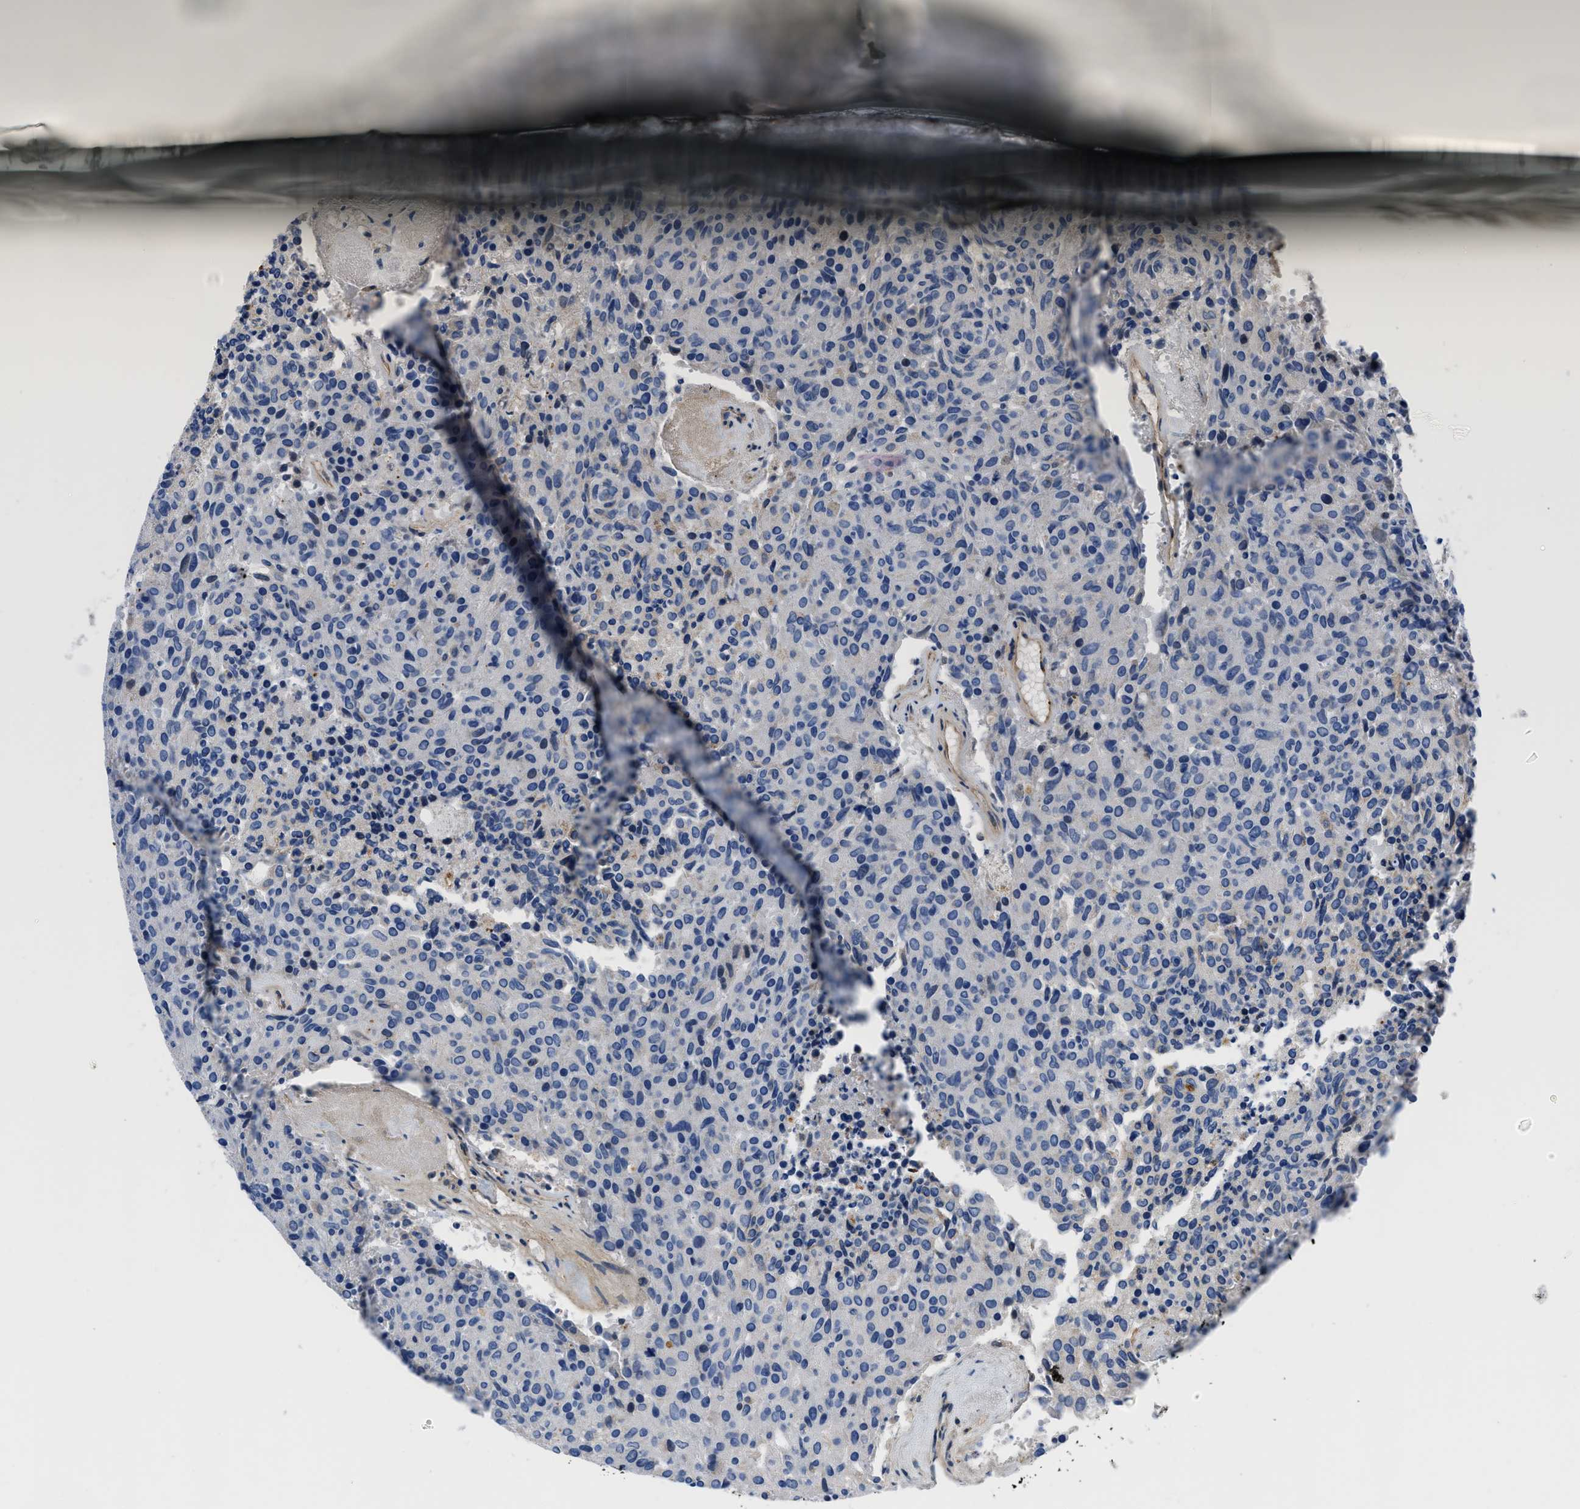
{"staining": {"intensity": "negative", "quantity": "none", "location": "none"}, "tissue": "carcinoid", "cell_type": "Tumor cells", "image_type": "cancer", "snomed": [{"axis": "morphology", "description": "Carcinoid, malignant, NOS"}, {"axis": "topography", "description": "Pancreas"}], "caption": "Immunohistochemical staining of carcinoid displays no significant expression in tumor cells.", "gene": "HSPG2", "patient": {"sex": "female", "age": 54}}